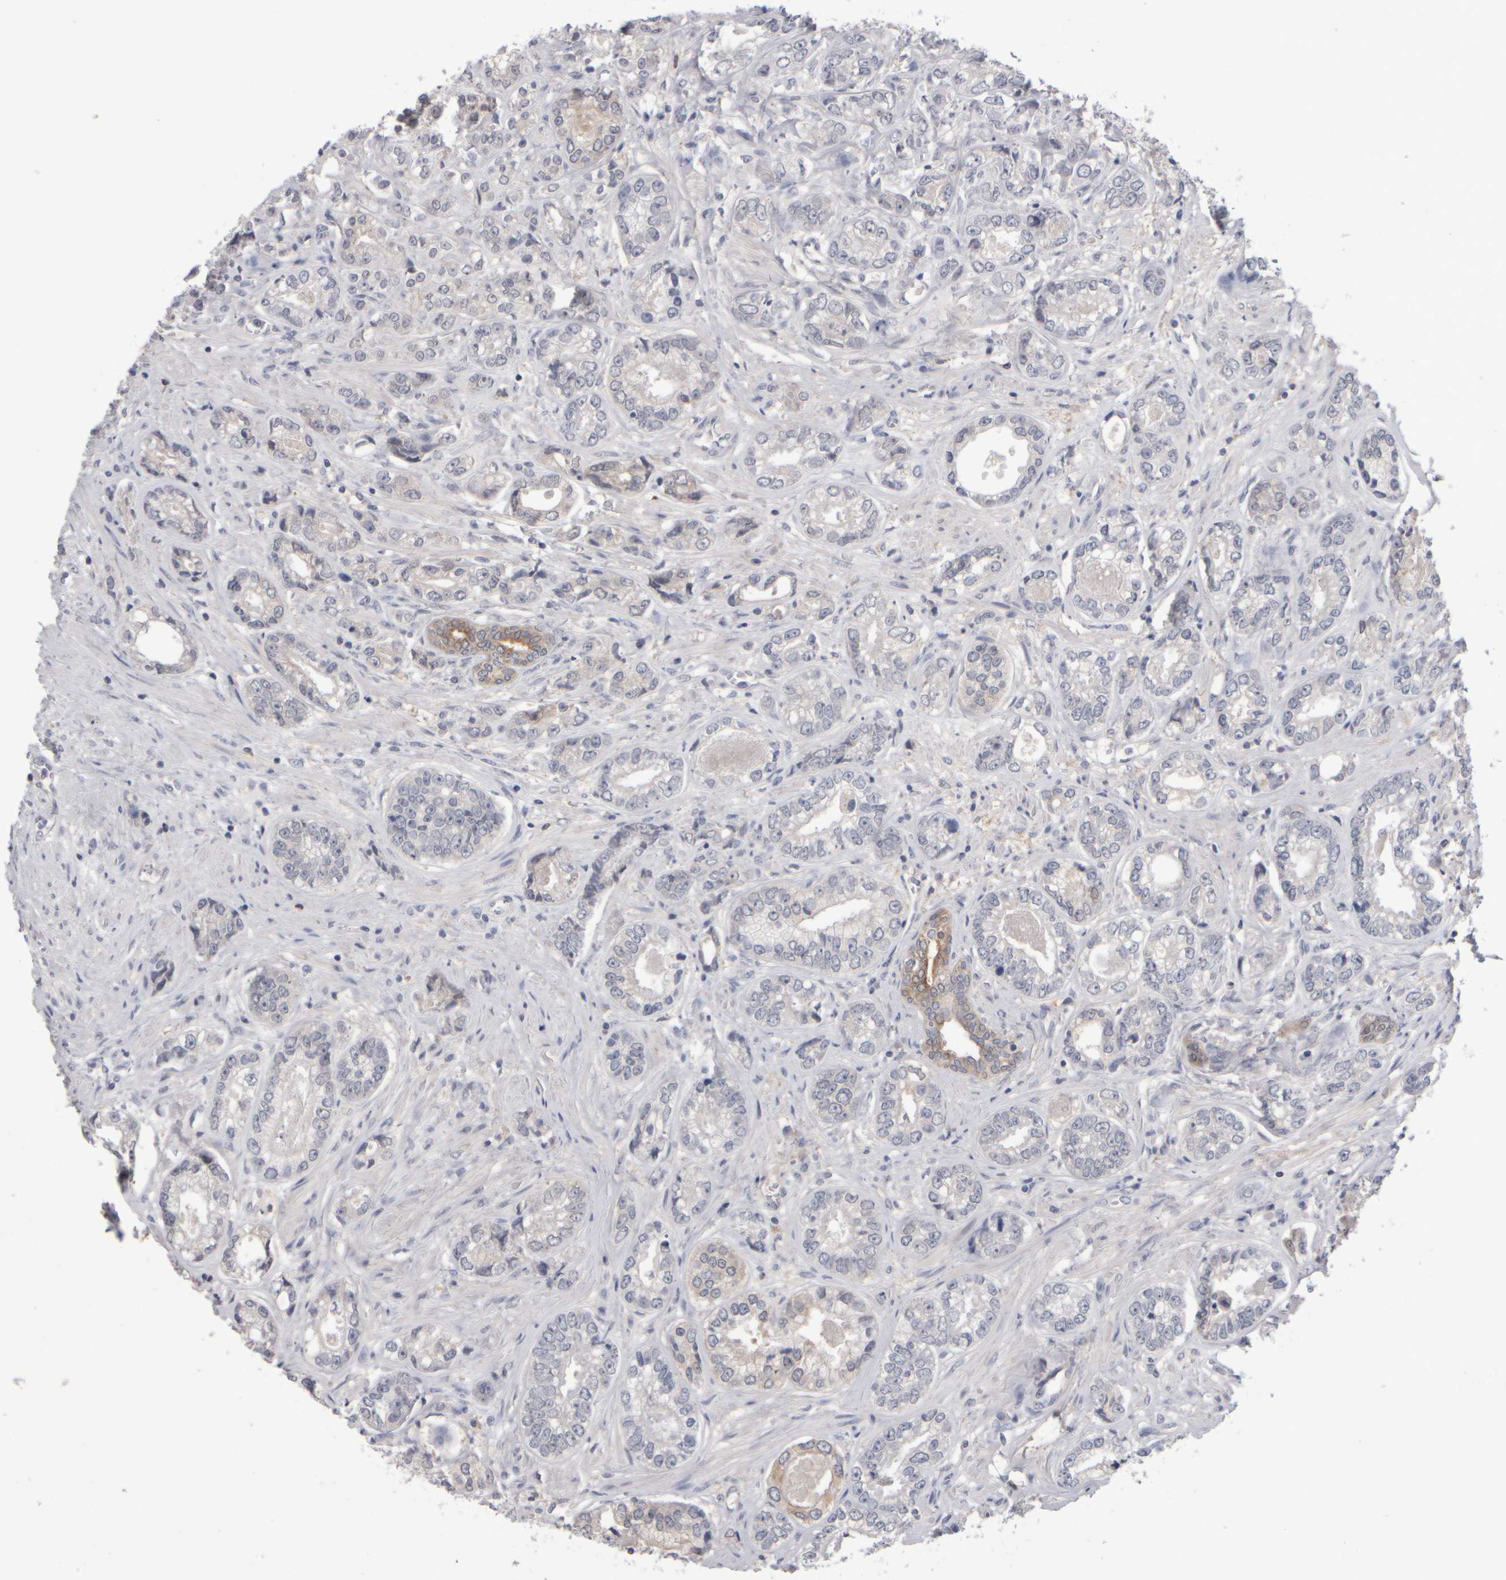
{"staining": {"intensity": "negative", "quantity": "none", "location": "none"}, "tissue": "prostate cancer", "cell_type": "Tumor cells", "image_type": "cancer", "snomed": [{"axis": "morphology", "description": "Adenocarcinoma, High grade"}, {"axis": "topography", "description": "Prostate"}], "caption": "Prostate cancer (adenocarcinoma (high-grade)) was stained to show a protein in brown. There is no significant staining in tumor cells. (DAB IHC with hematoxylin counter stain).", "gene": "EPHX2", "patient": {"sex": "male", "age": 61}}